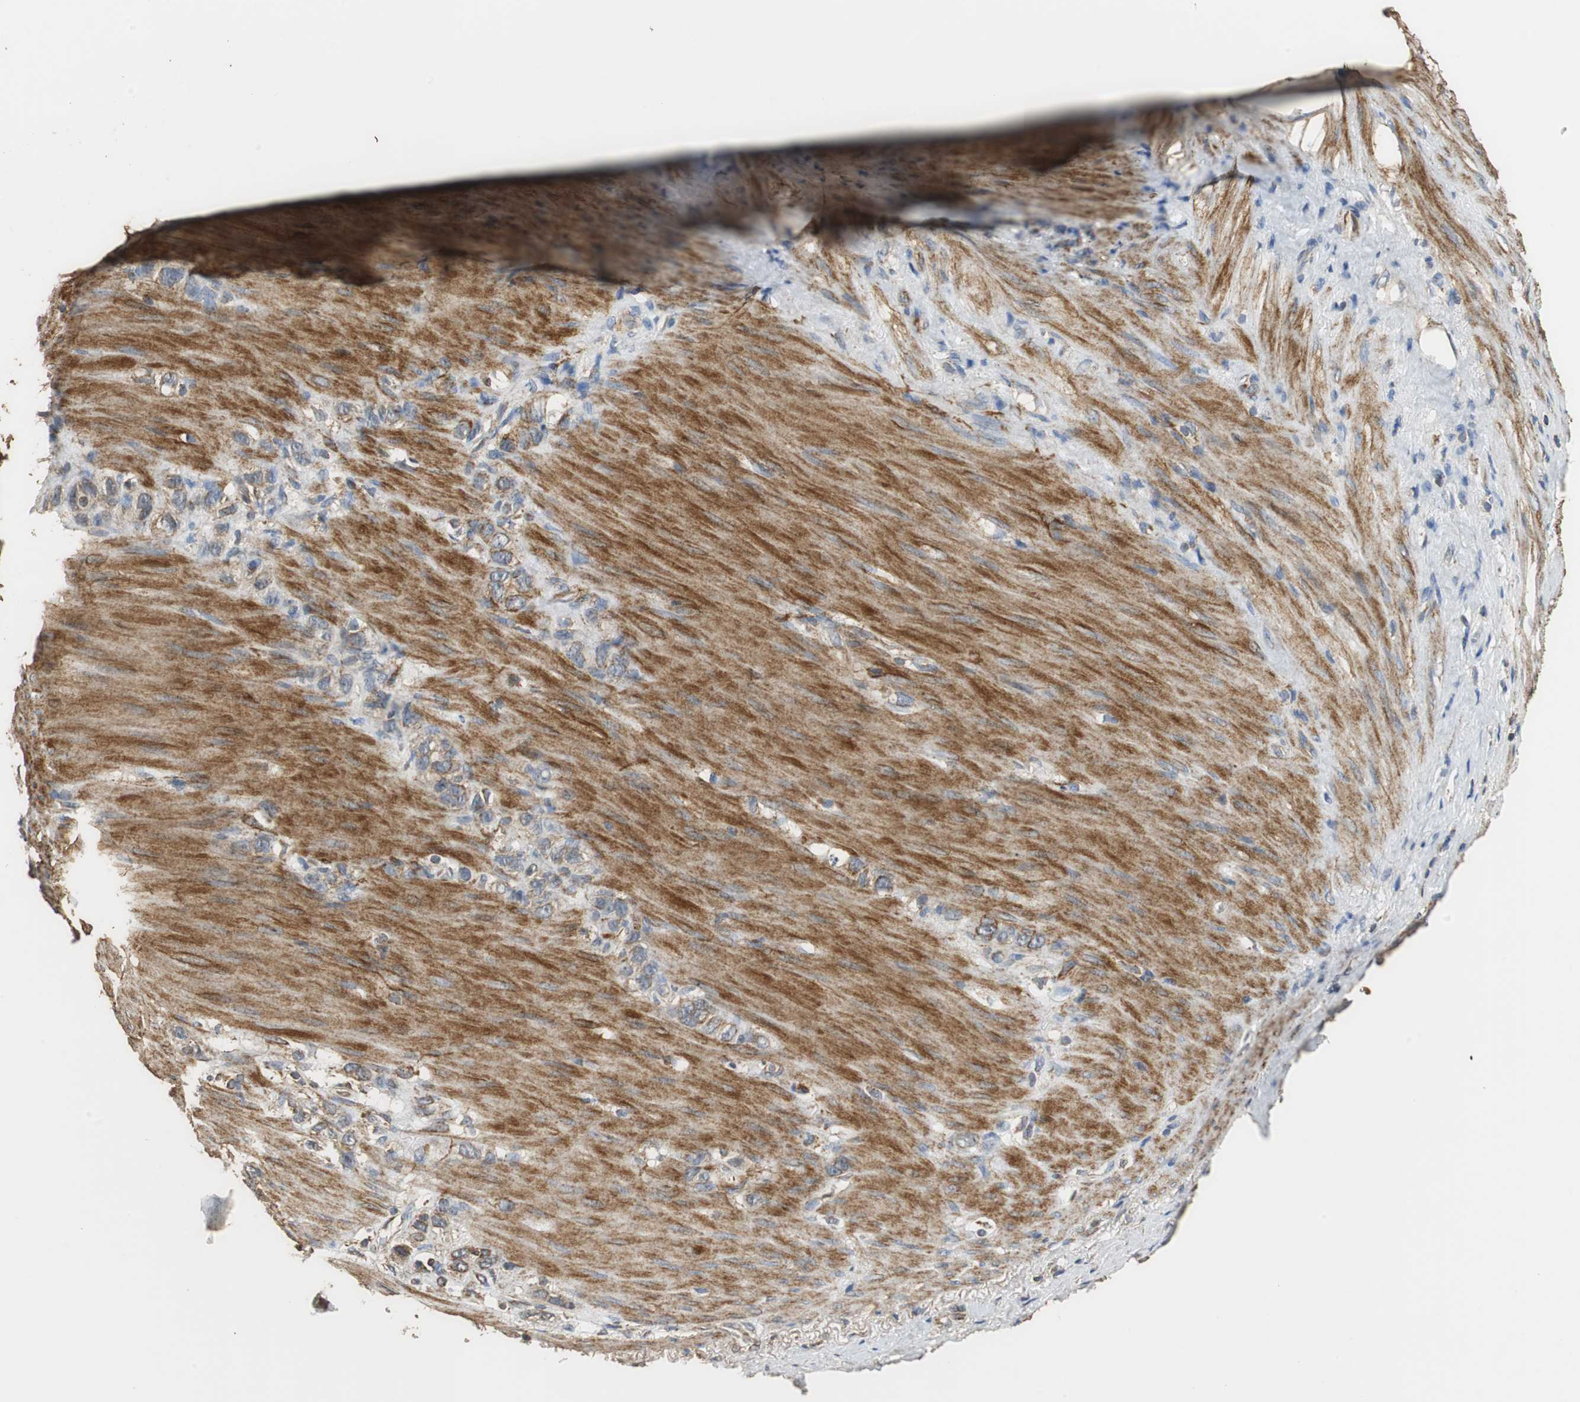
{"staining": {"intensity": "weak", "quantity": "<25%", "location": "cytoplasmic/membranous"}, "tissue": "stomach cancer", "cell_type": "Tumor cells", "image_type": "cancer", "snomed": [{"axis": "morphology", "description": "Normal tissue, NOS"}, {"axis": "morphology", "description": "Adenocarcinoma, NOS"}, {"axis": "morphology", "description": "Adenocarcinoma, High grade"}, {"axis": "topography", "description": "Stomach, upper"}, {"axis": "topography", "description": "Stomach"}], "caption": "Tumor cells are negative for protein expression in human stomach cancer (adenocarcinoma).", "gene": "NNT", "patient": {"sex": "female", "age": 65}}